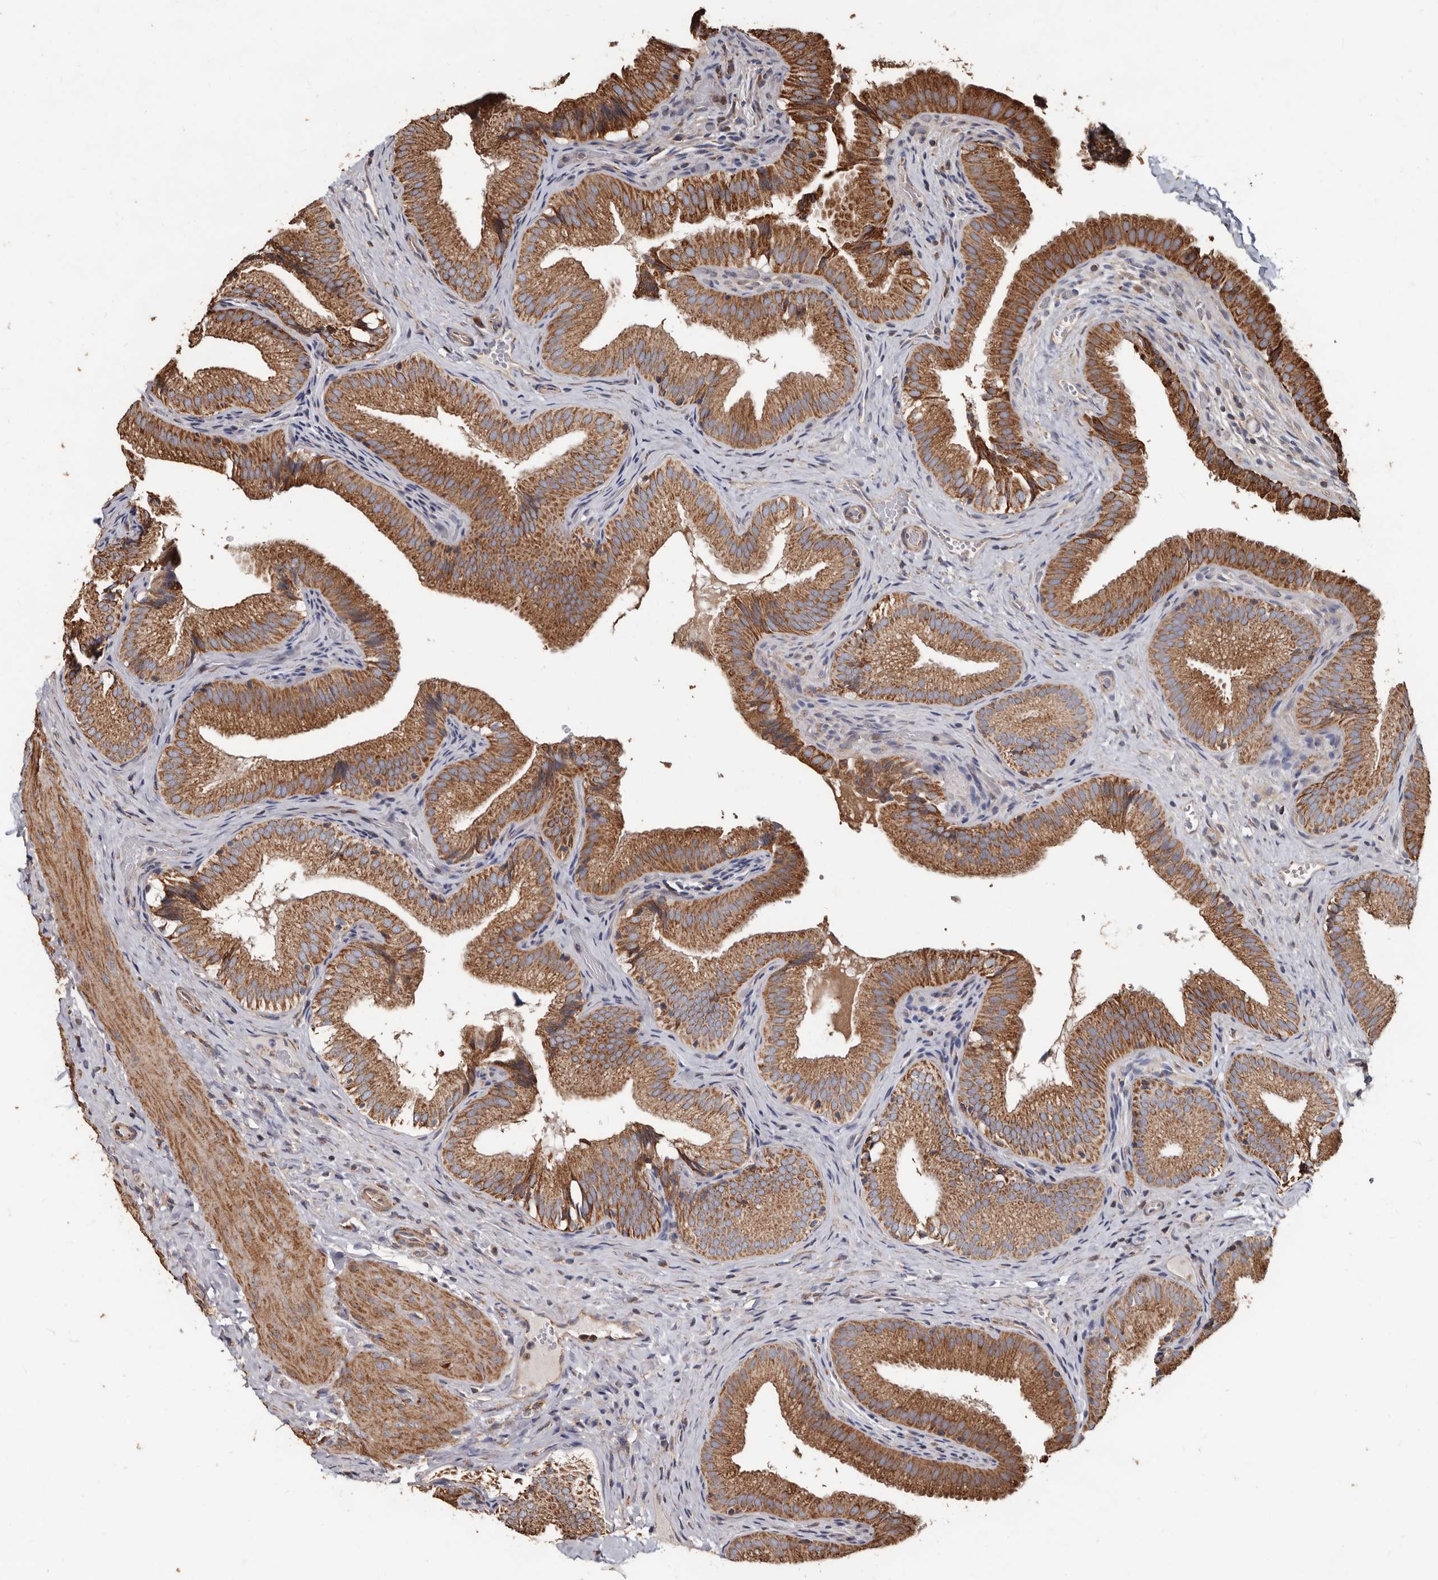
{"staining": {"intensity": "strong", "quantity": ">75%", "location": "cytoplasmic/membranous"}, "tissue": "gallbladder", "cell_type": "Glandular cells", "image_type": "normal", "snomed": [{"axis": "morphology", "description": "Normal tissue, NOS"}, {"axis": "topography", "description": "Gallbladder"}], "caption": "This photomicrograph shows immunohistochemistry (IHC) staining of benign human gallbladder, with high strong cytoplasmic/membranous staining in about >75% of glandular cells.", "gene": "OSGIN2", "patient": {"sex": "female", "age": 30}}